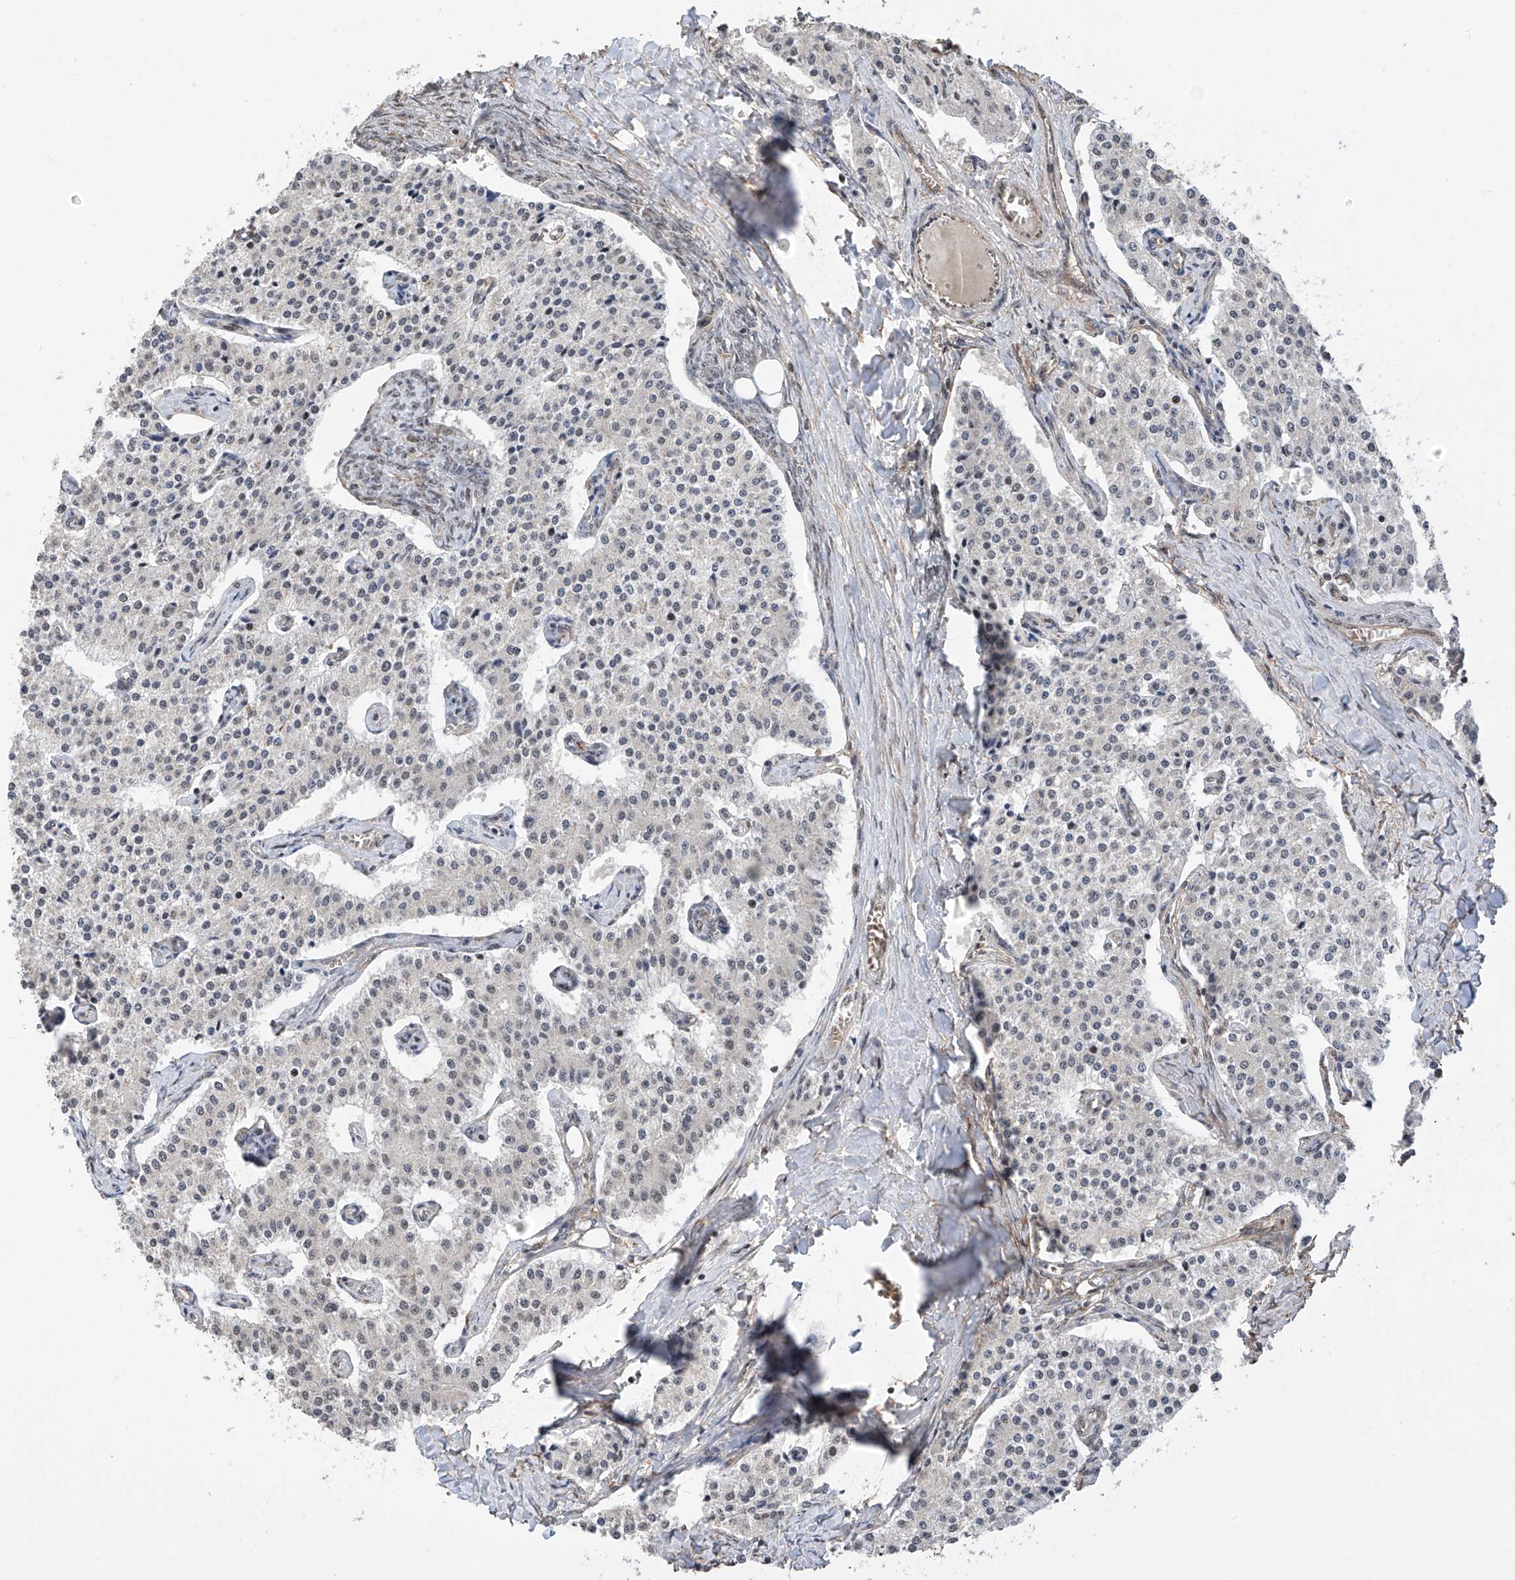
{"staining": {"intensity": "negative", "quantity": "none", "location": "none"}, "tissue": "carcinoid", "cell_type": "Tumor cells", "image_type": "cancer", "snomed": [{"axis": "morphology", "description": "Carcinoid, malignant, NOS"}, {"axis": "topography", "description": "Colon"}], "caption": "Human carcinoid stained for a protein using immunohistochemistry (IHC) shows no staining in tumor cells.", "gene": "C1orf131", "patient": {"sex": "female", "age": 52}}